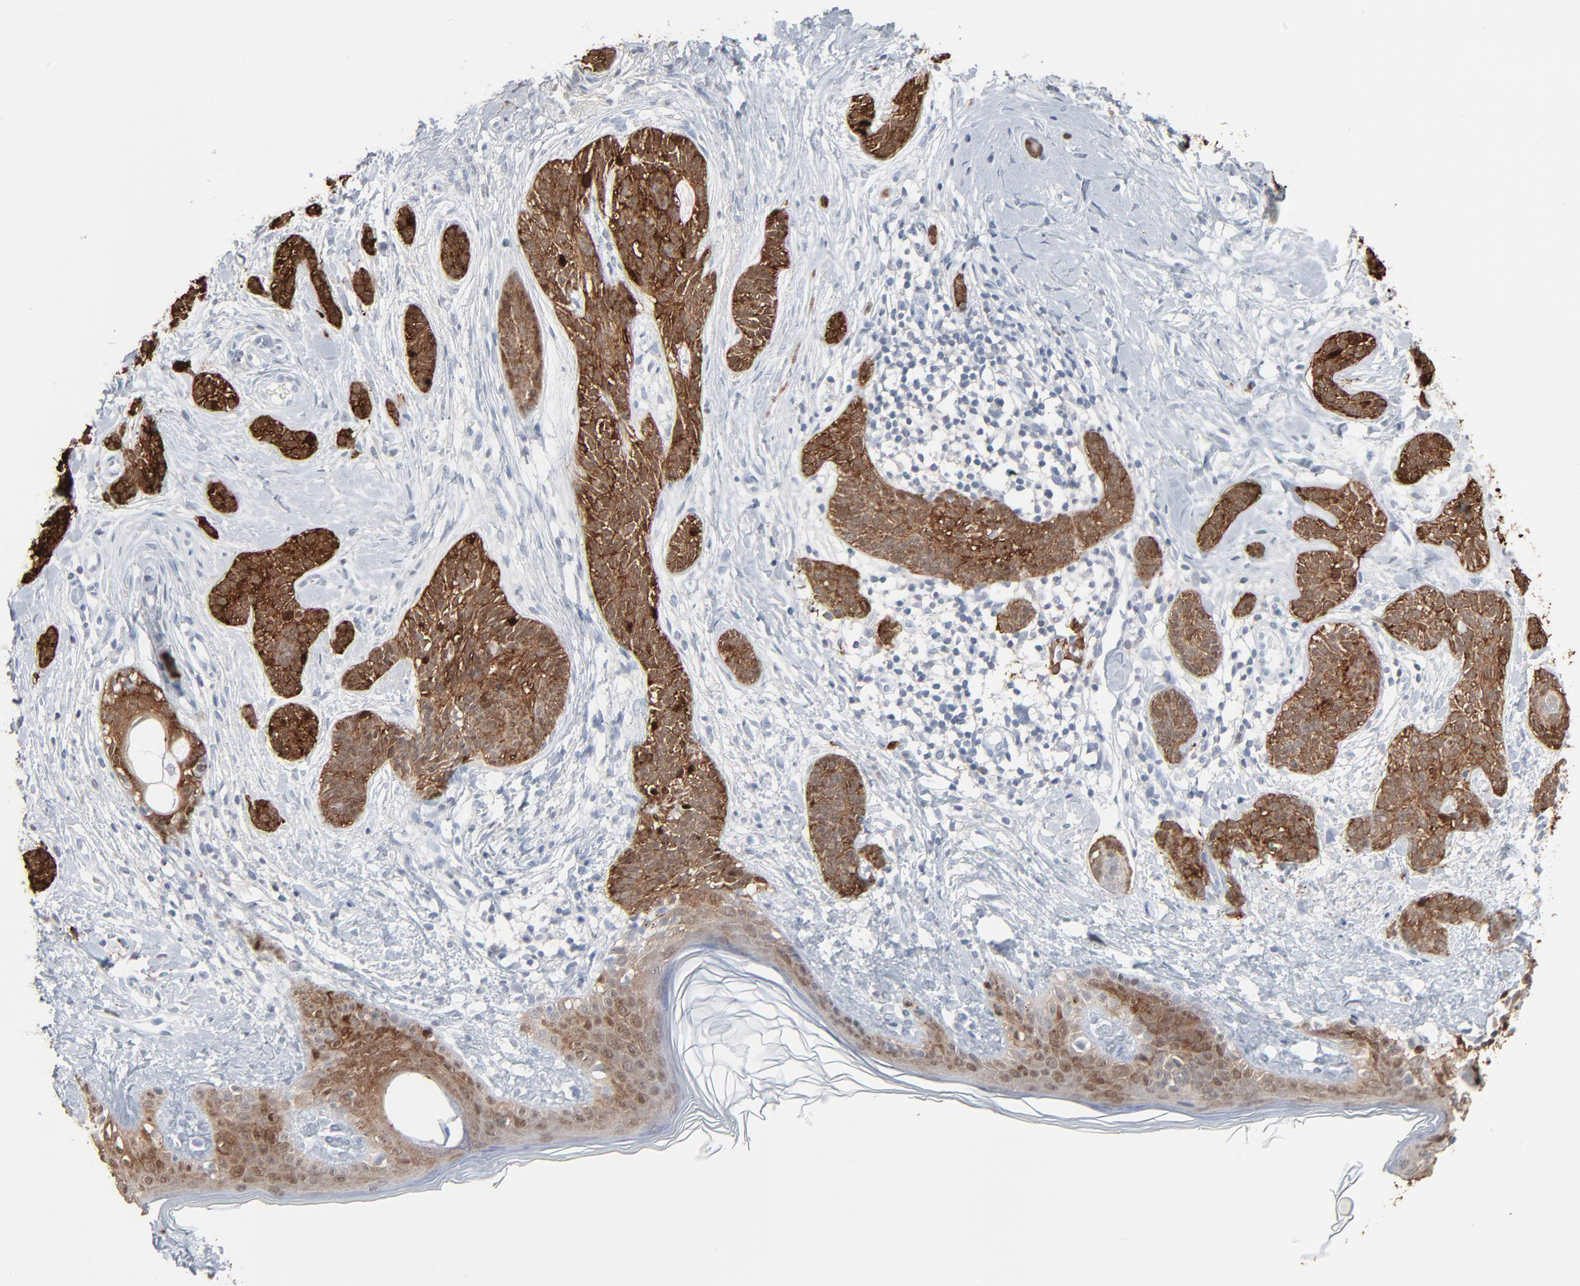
{"staining": {"intensity": "strong", "quantity": ">75%", "location": "cytoplasmic/membranous"}, "tissue": "skin cancer", "cell_type": "Tumor cells", "image_type": "cancer", "snomed": [{"axis": "morphology", "description": "Normal tissue, NOS"}, {"axis": "morphology", "description": "Basal cell carcinoma"}, {"axis": "topography", "description": "Skin"}], "caption": "An image of skin cancer (basal cell carcinoma) stained for a protein exhibits strong cytoplasmic/membranous brown staining in tumor cells.", "gene": "PHGDH", "patient": {"sex": "male", "age": 63}}